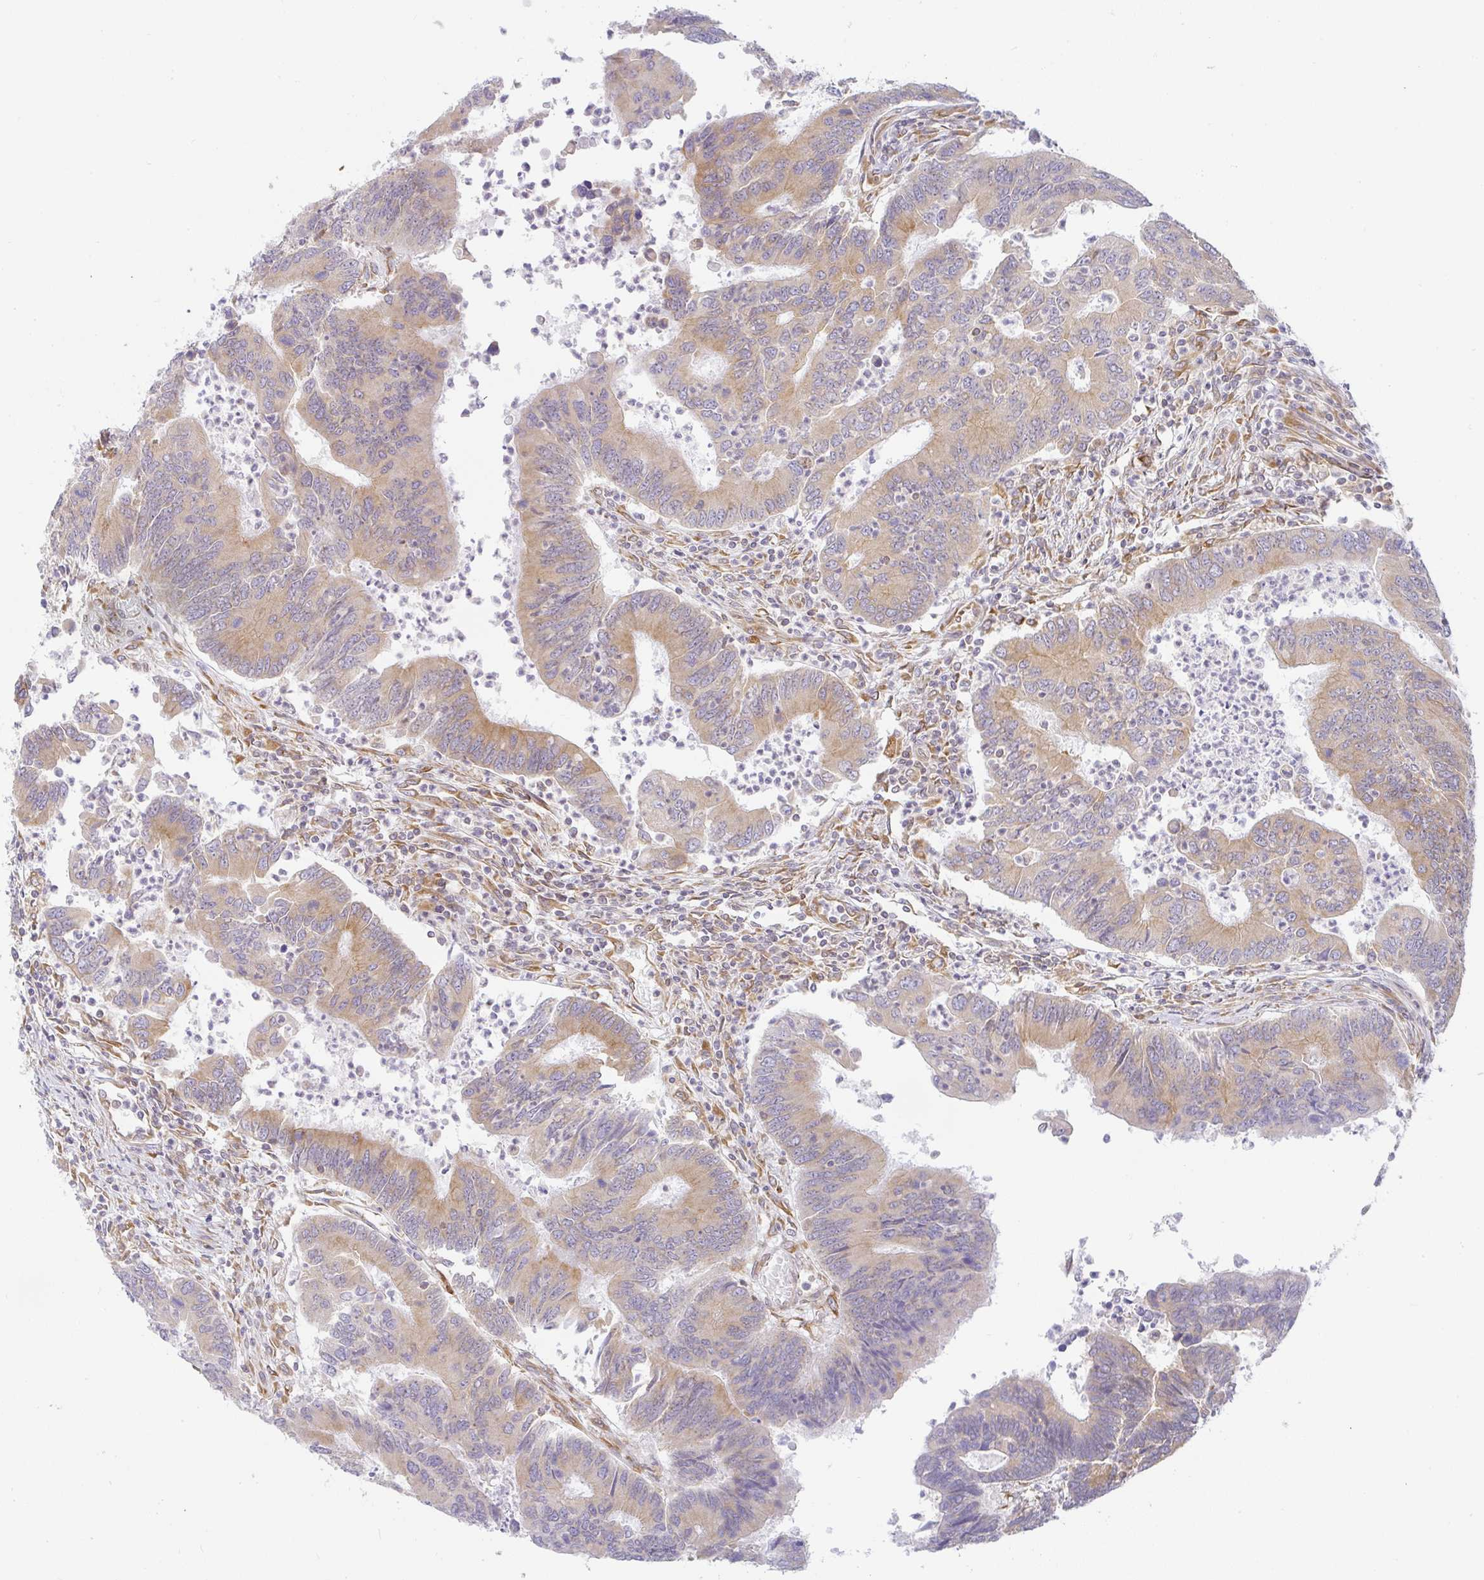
{"staining": {"intensity": "moderate", "quantity": "25%-75%", "location": "cytoplasmic/membranous"}, "tissue": "colorectal cancer", "cell_type": "Tumor cells", "image_type": "cancer", "snomed": [{"axis": "morphology", "description": "Adenocarcinoma, NOS"}, {"axis": "topography", "description": "Colon"}], "caption": "Protein analysis of colorectal adenocarcinoma tissue exhibits moderate cytoplasmic/membranous staining in approximately 25%-75% of tumor cells. (Stains: DAB in brown, nuclei in blue, Microscopy: brightfield microscopy at high magnification).", "gene": "DERL2", "patient": {"sex": "female", "age": 67}}